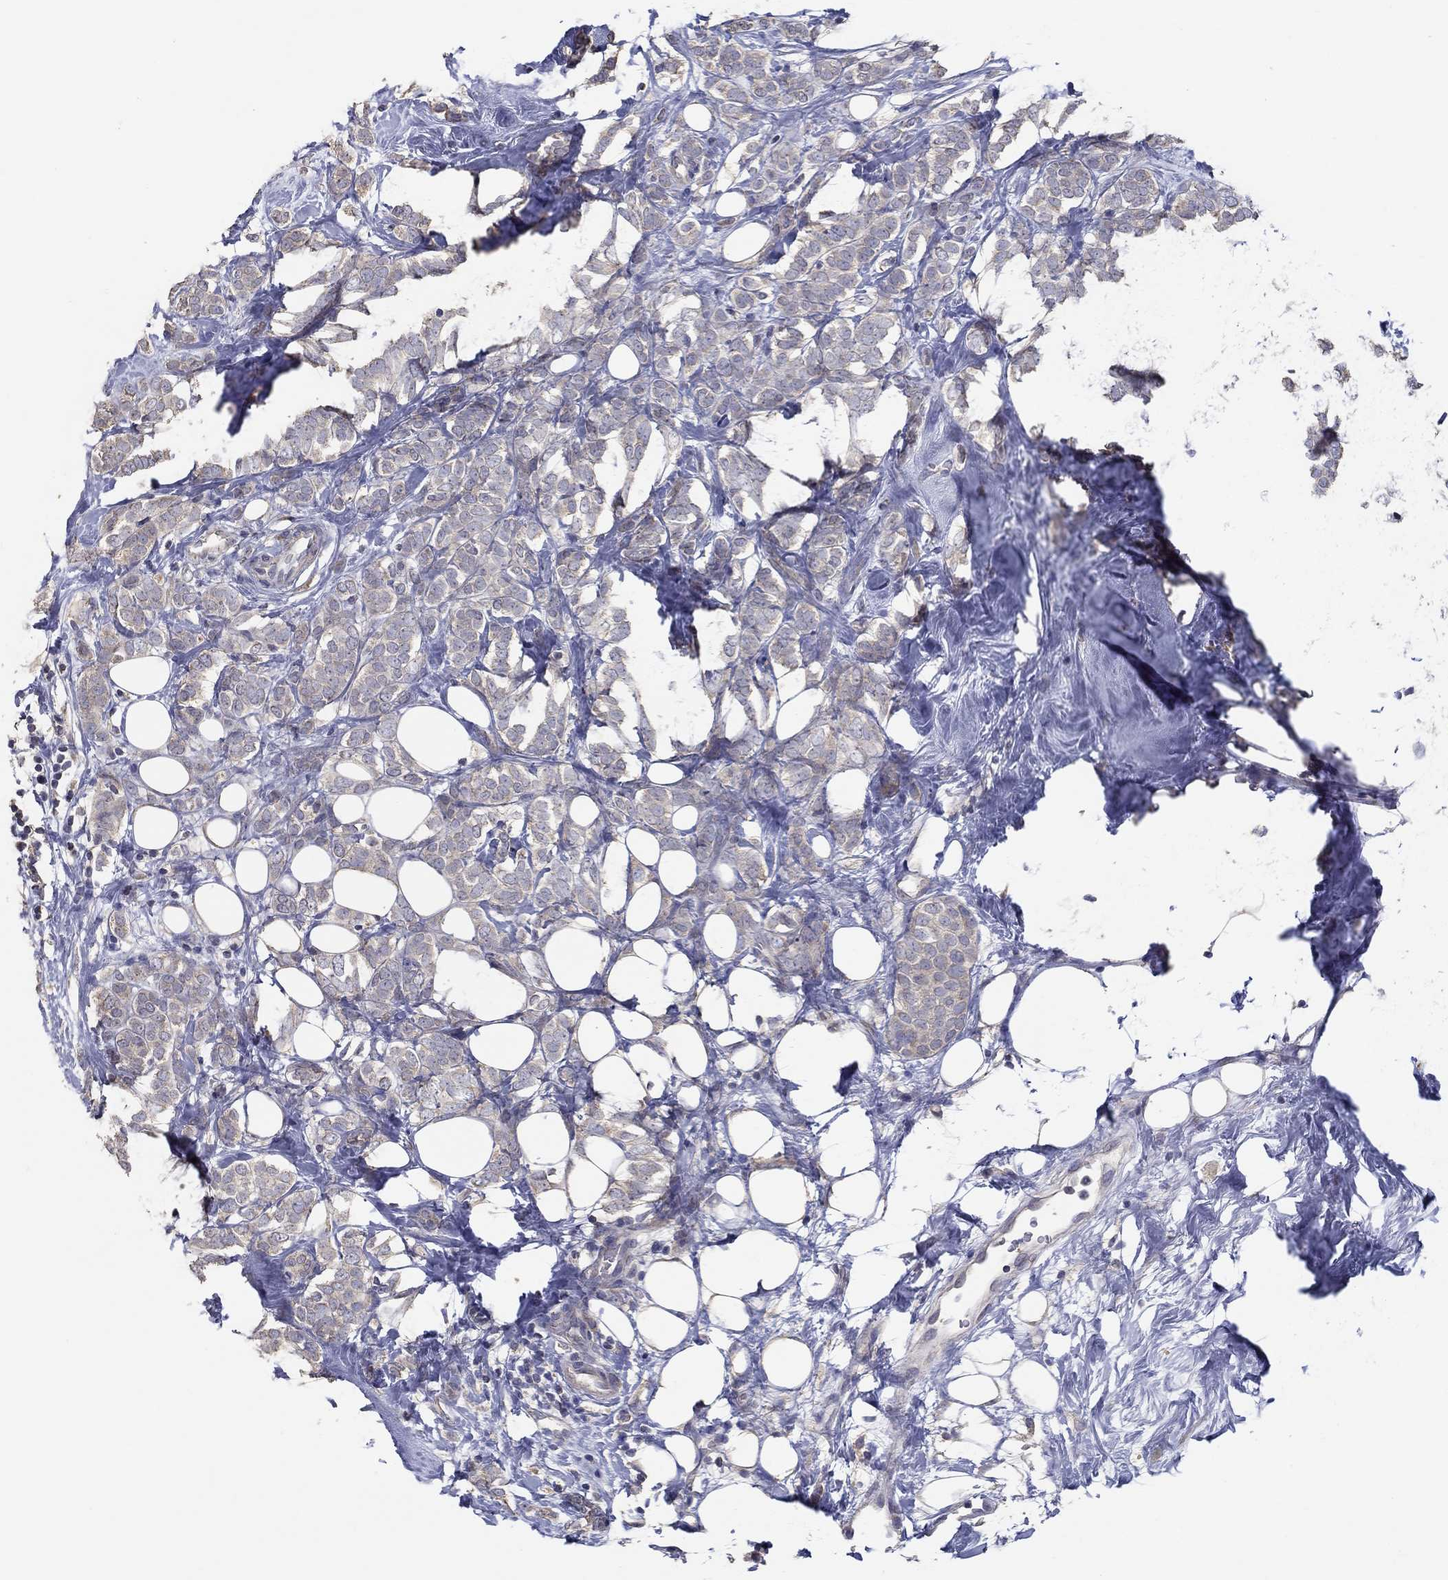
{"staining": {"intensity": "weak", "quantity": "25%-75%", "location": "cytoplasmic/membranous"}, "tissue": "breast cancer", "cell_type": "Tumor cells", "image_type": "cancer", "snomed": [{"axis": "morphology", "description": "Lobular carcinoma"}, {"axis": "topography", "description": "Breast"}], "caption": "Tumor cells reveal weak cytoplasmic/membranous positivity in approximately 25%-75% of cells in breast lobular carcinoma.", "gene": "DOCK3", "patient": {"sex": "female", "age": 49}}